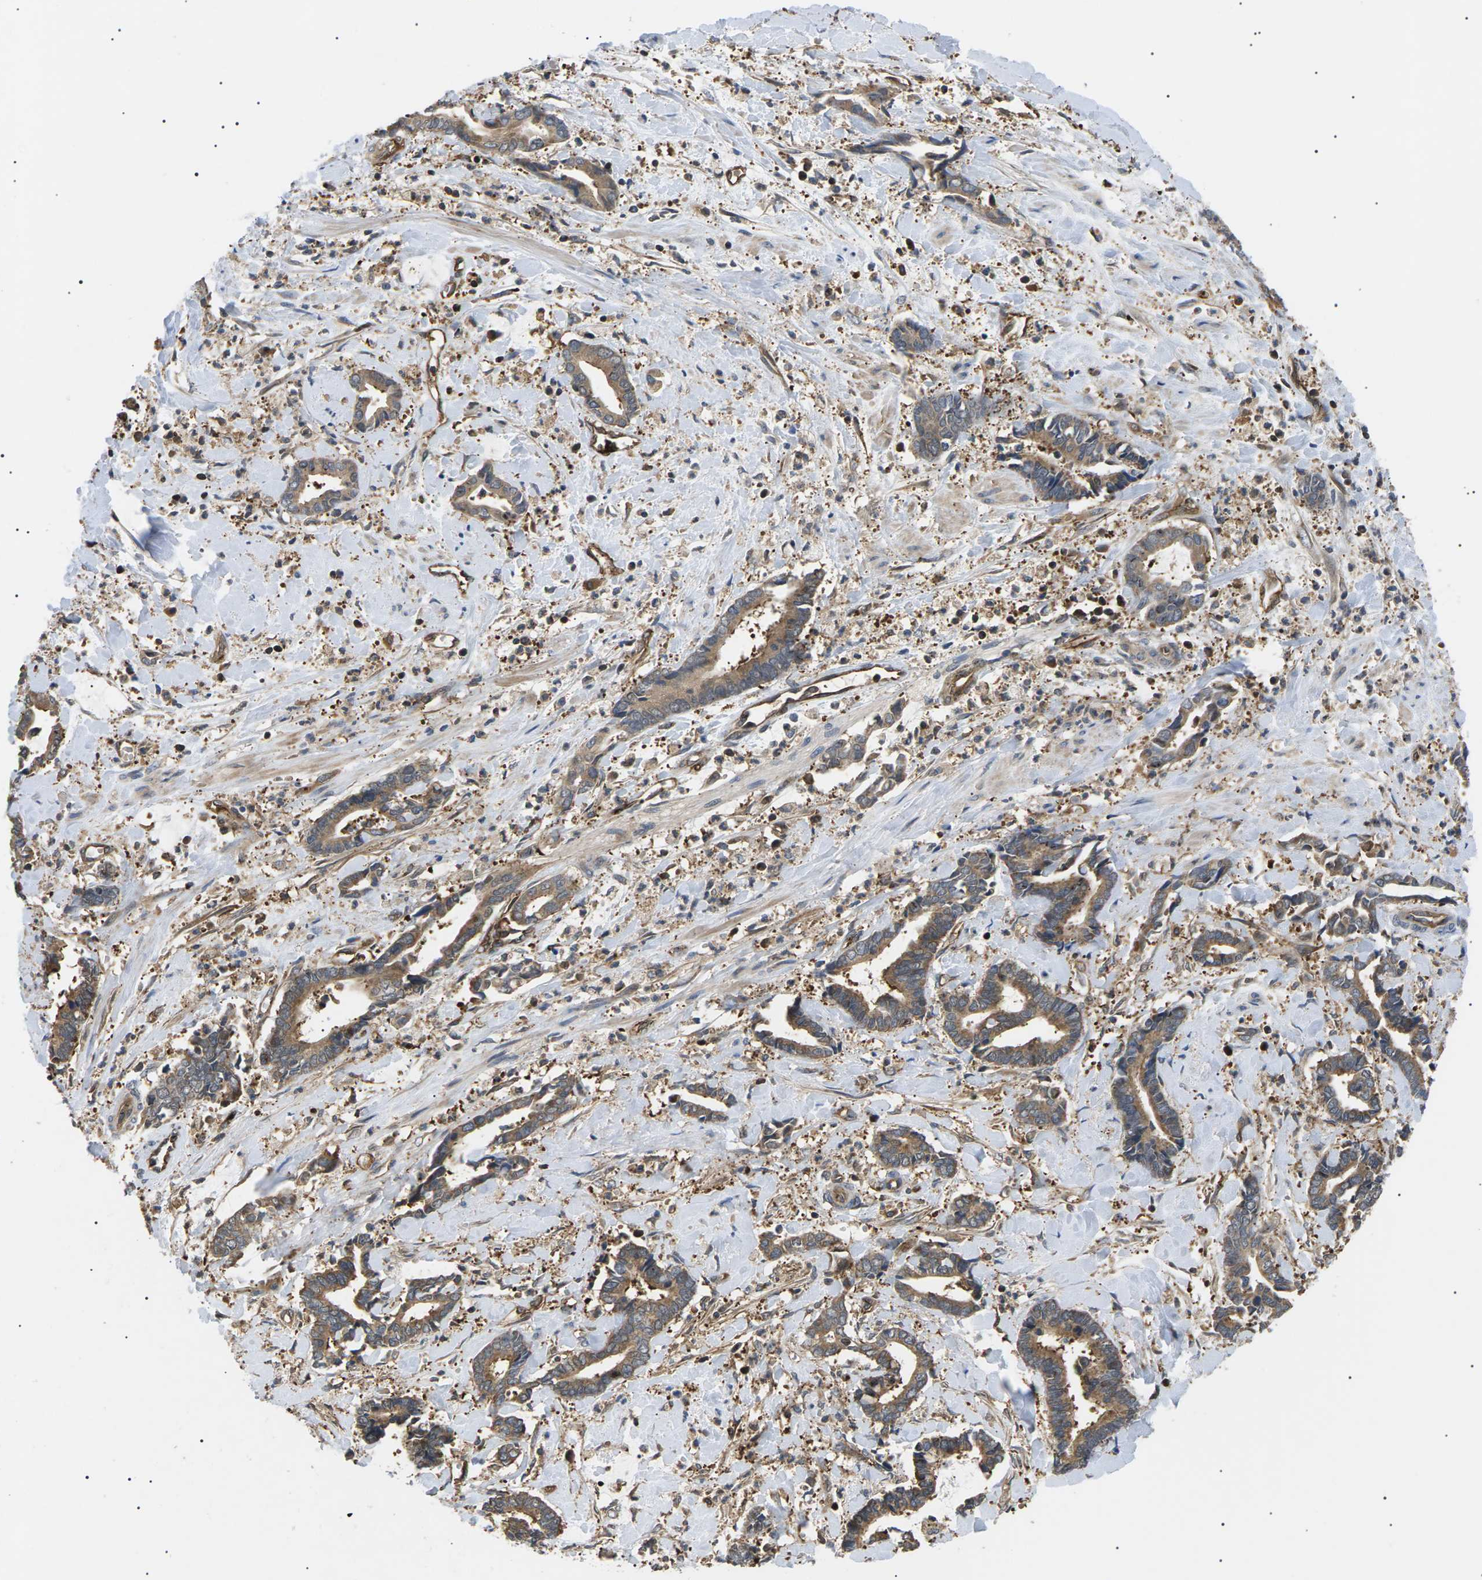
{"staining": {"intensity": "moderate", "quantity": ">75%", "location": "cytoplasmic/membranous"}, "tissue": "cervical cancer", "cell_type": "Tumor cells", "image_type": "cancer", "snomed": [{"axis": "morphology", "description": "Adenocarcinoma, NOS"}, {"axis": "topography", "description": "Cervix"}], "caption": "IHC micrograph of cervical cancer stained for a protein (brown), which reveals medium levels of moderate cytoplasmic/membranous expression in approximately >75% of tumor cells.", "gene": "TMTC4", "patient": {"sex": "female", "age": 44}}